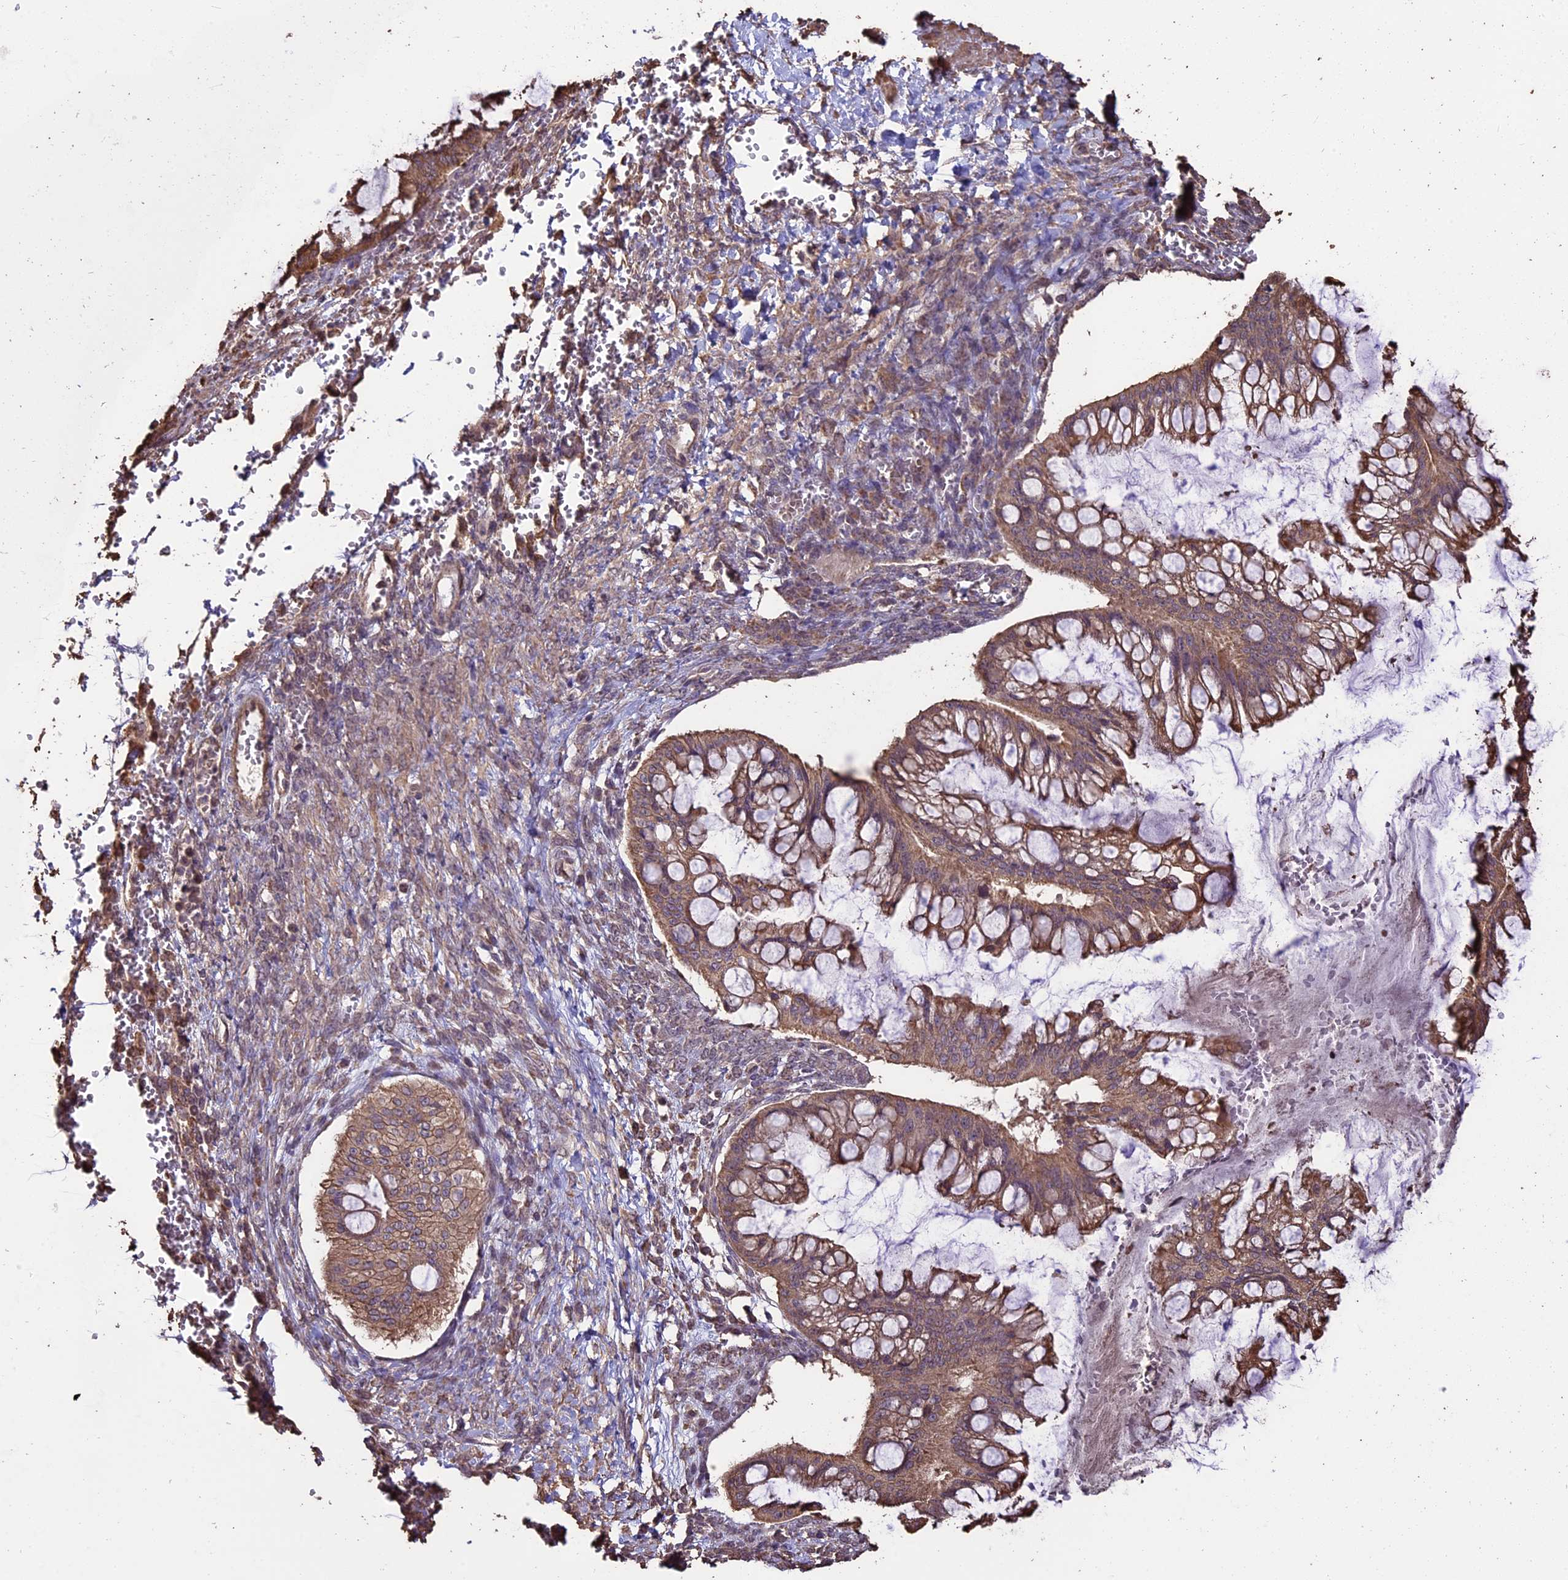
{"staining": {"intensity": "moderate", "quantity": ">75%", "location": "cytoplasmic/membranous"}, "tissue": "ovarian cancer", "cell_type": "Tumor cells", "image_type": "cancer", "snomed": [{"axis": "morphology", "description": "Cystadenocarcinoma, mucinous, NOS"}, {"axis": "topography", "description": "Ovary"}], "caption": "IHC photomicrograph of human ovarian mucinous cystadenocarcinoma stained for a protein (brown), which demonstrates medium levels of moderate cytoplasmic/membranous positivity in approximately >75% of tumor cells.", "gene": "PGPEP1L", "patient": {"sex": "female", "age": 73}}